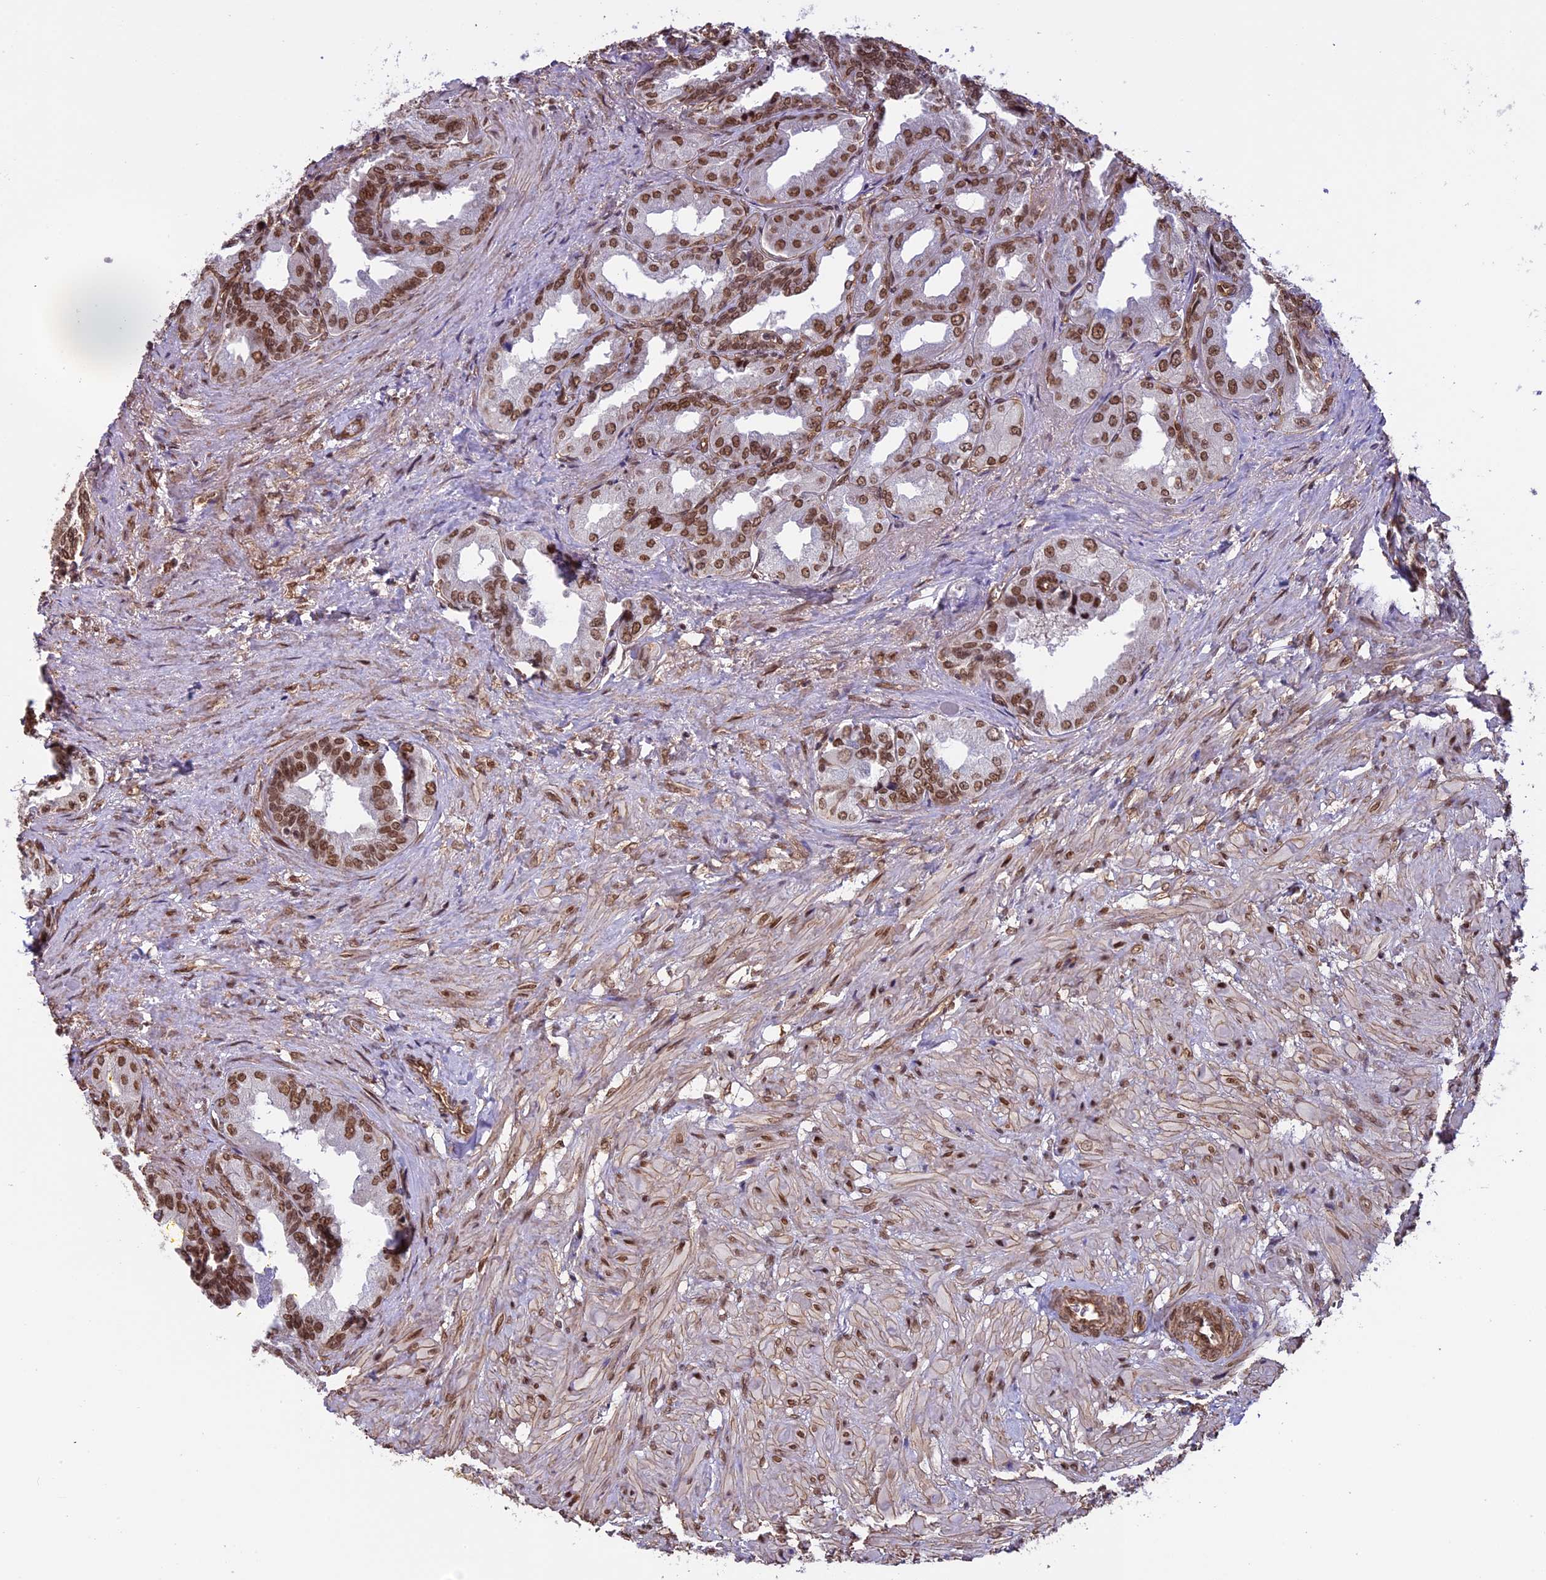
{"staining": {"intensity": "moderate", "quantity": ">75%", "location": "nuclear"}, "tissue": "seminal vesicle", "cell_type": "Glandular cells", "image_type": "normal", "snomed": [{"axis": "morphology", "description": "Normal tissue, NOS"}, {"axis": "topography", "description": "Seminal veicle"}], "caption": "The micrograph reveals immunohistochemical staining of normal seminal vesicle. There is moderate nuclear expression is identified in approximately >75% of glandular cells.", "gene": "MPHOSPH8", "patient": {"sex": "male", "age": 63}}